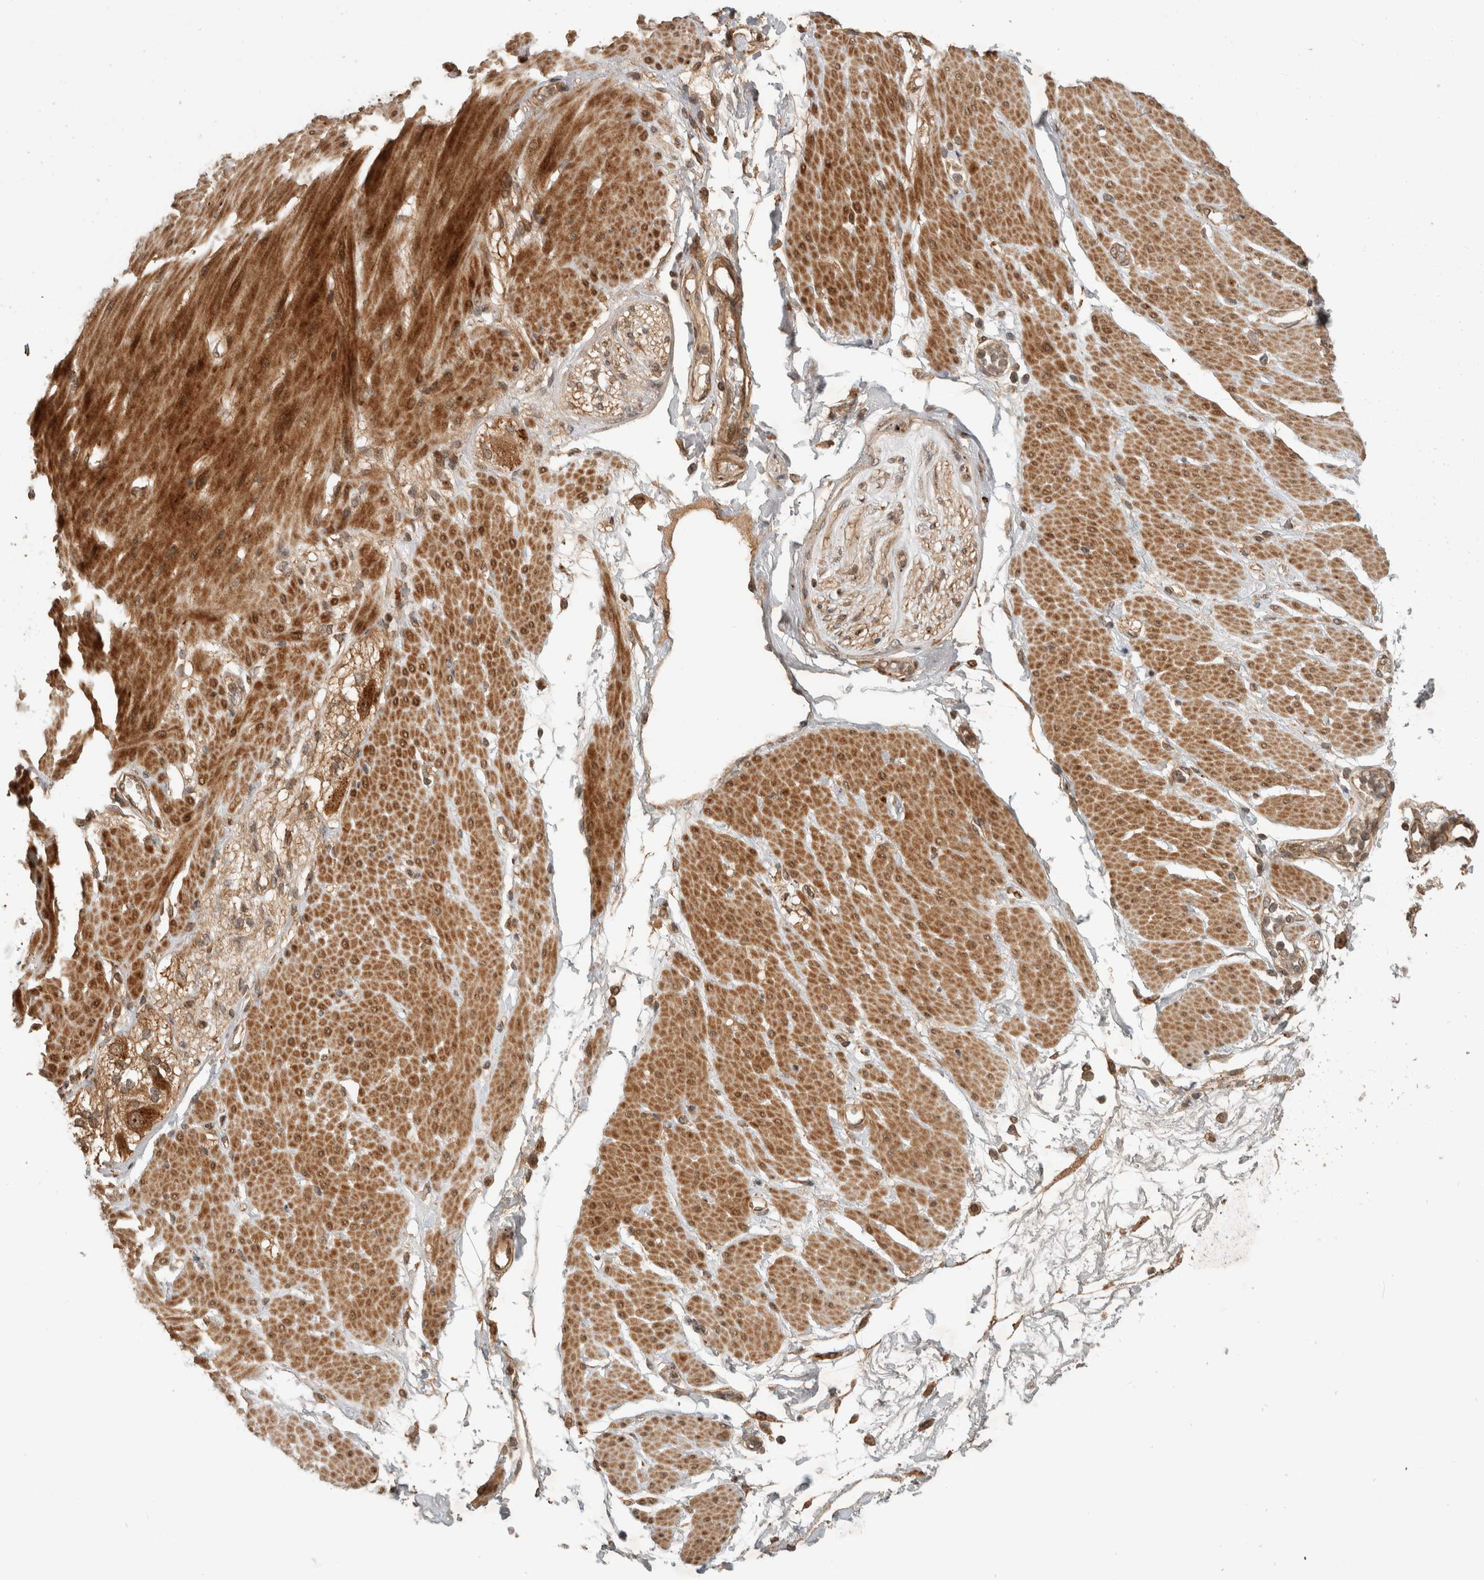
{"staining": {"intensity": "negative", "quantity": "none", "location": "none"}, "tissue": "adipose tissue", "cell_type": "Adipocytes", "image_type": "normal", "snomed": [{"axis": "morphology", "description": "Normal tissue, NOS"}, {"axis": "morphology", "description": "Adenocarcinoma, NOS"}, {"axis": "topography", "description": "Duodenum"}, {"axis": "topography", "description": "Peripheral nerve tissue"}], "caption": "Immunohistochemistry image of normal adipose tissue: adipose tissue stained with DAB displays no significant protein staining in adipocytes.", "gene": "PITPNC1", "patient": {"sex": "female", "age": 60}}